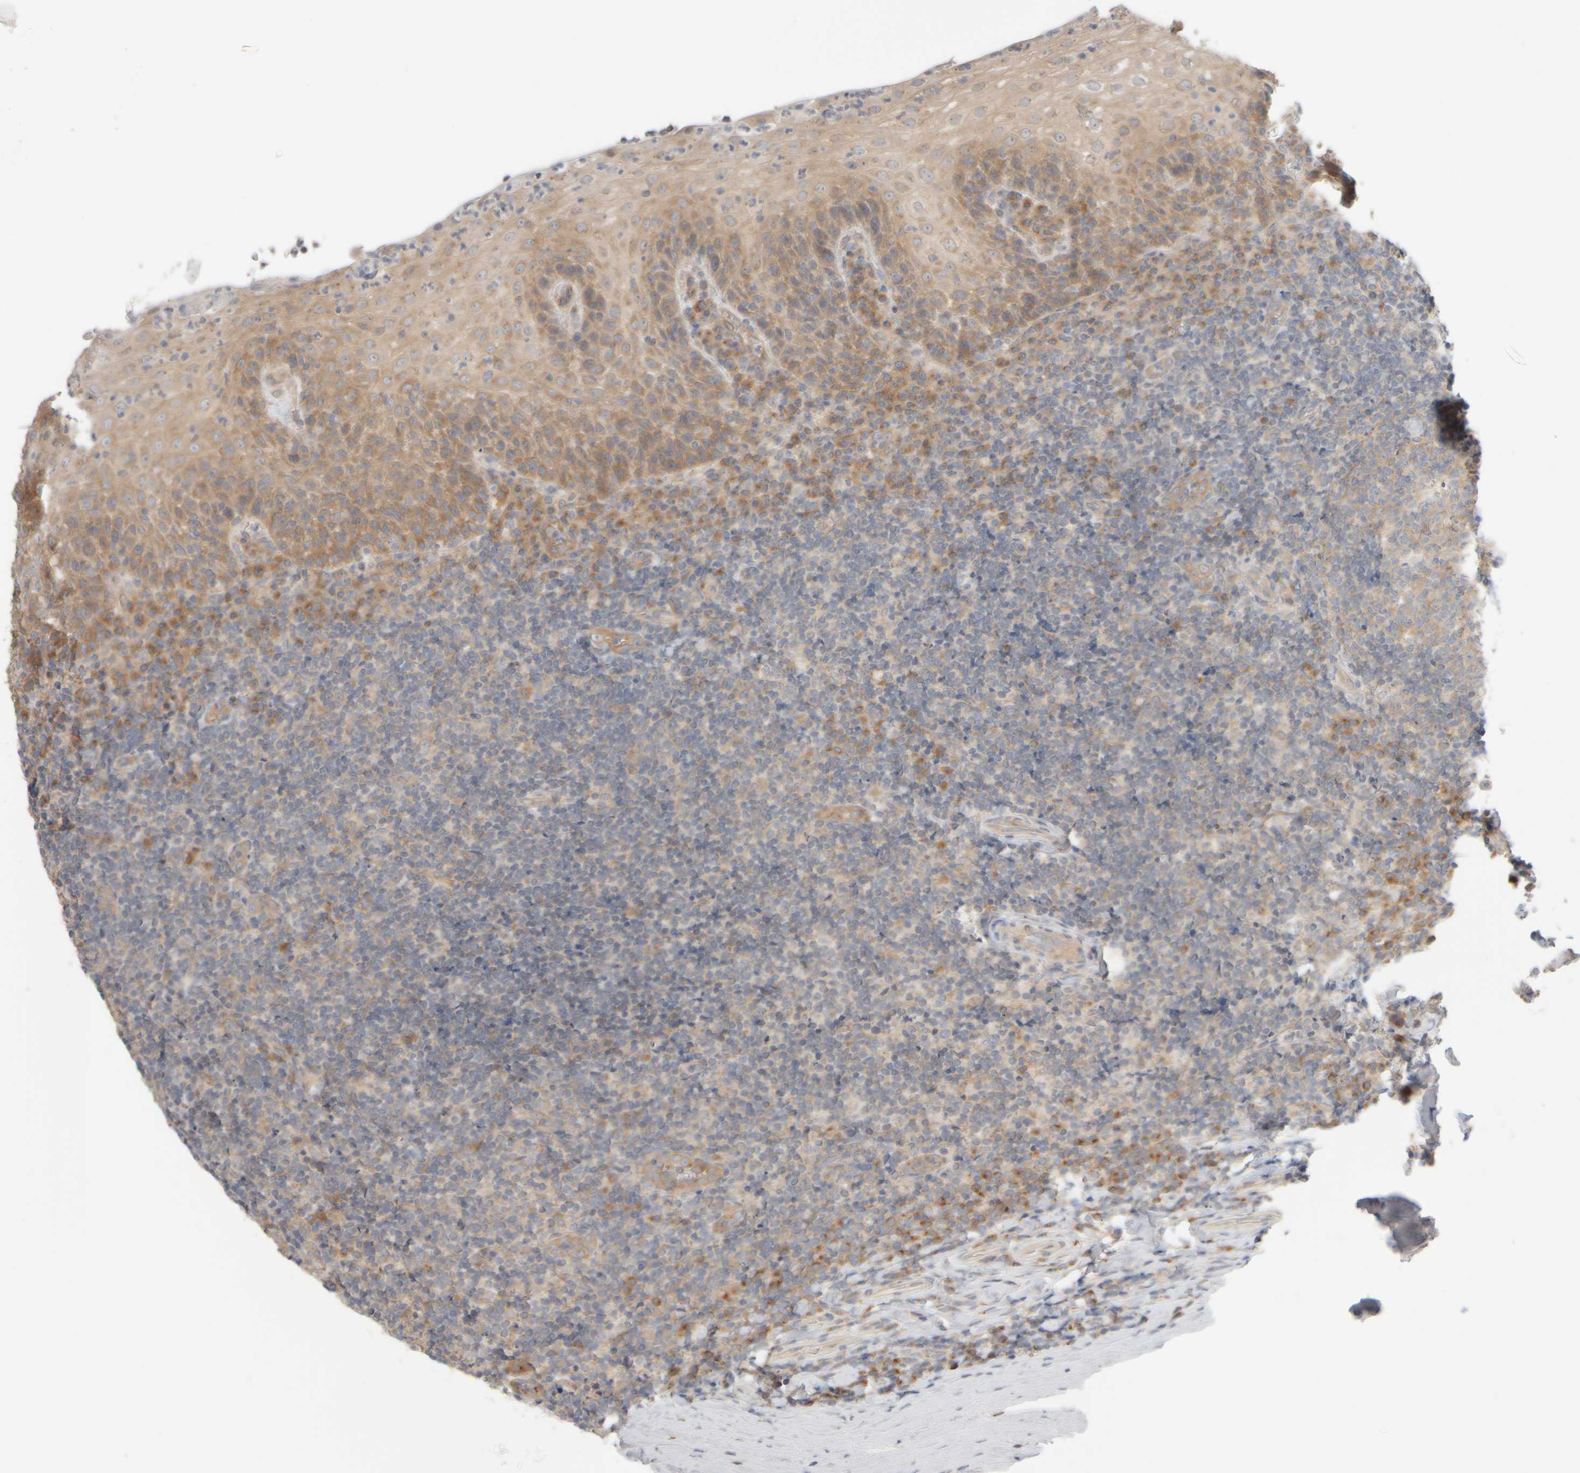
{"staining": {"intensity": "weak", "quantity": "<25%", "location": "cytoplasmic/membranous"}, "tissue": "tonsil", "cell_type": "Germinal center cells", "image_type": "normal", "snomed": [{"axis": "morphology", "description": "Normal tissue, NOS"}, {"axis": "topography", "description": "Tonsil"}], "caption": "An IHC histopathology image of unremarkable tonsil is shown. There is no staining in germinal center cells of tonsil. The staining is performed using DAB brown chromogen with nuclei counter-stained in using hematoxylin.", "gene": "GOPC", "patient": {"sex": "male", "age": 37}}